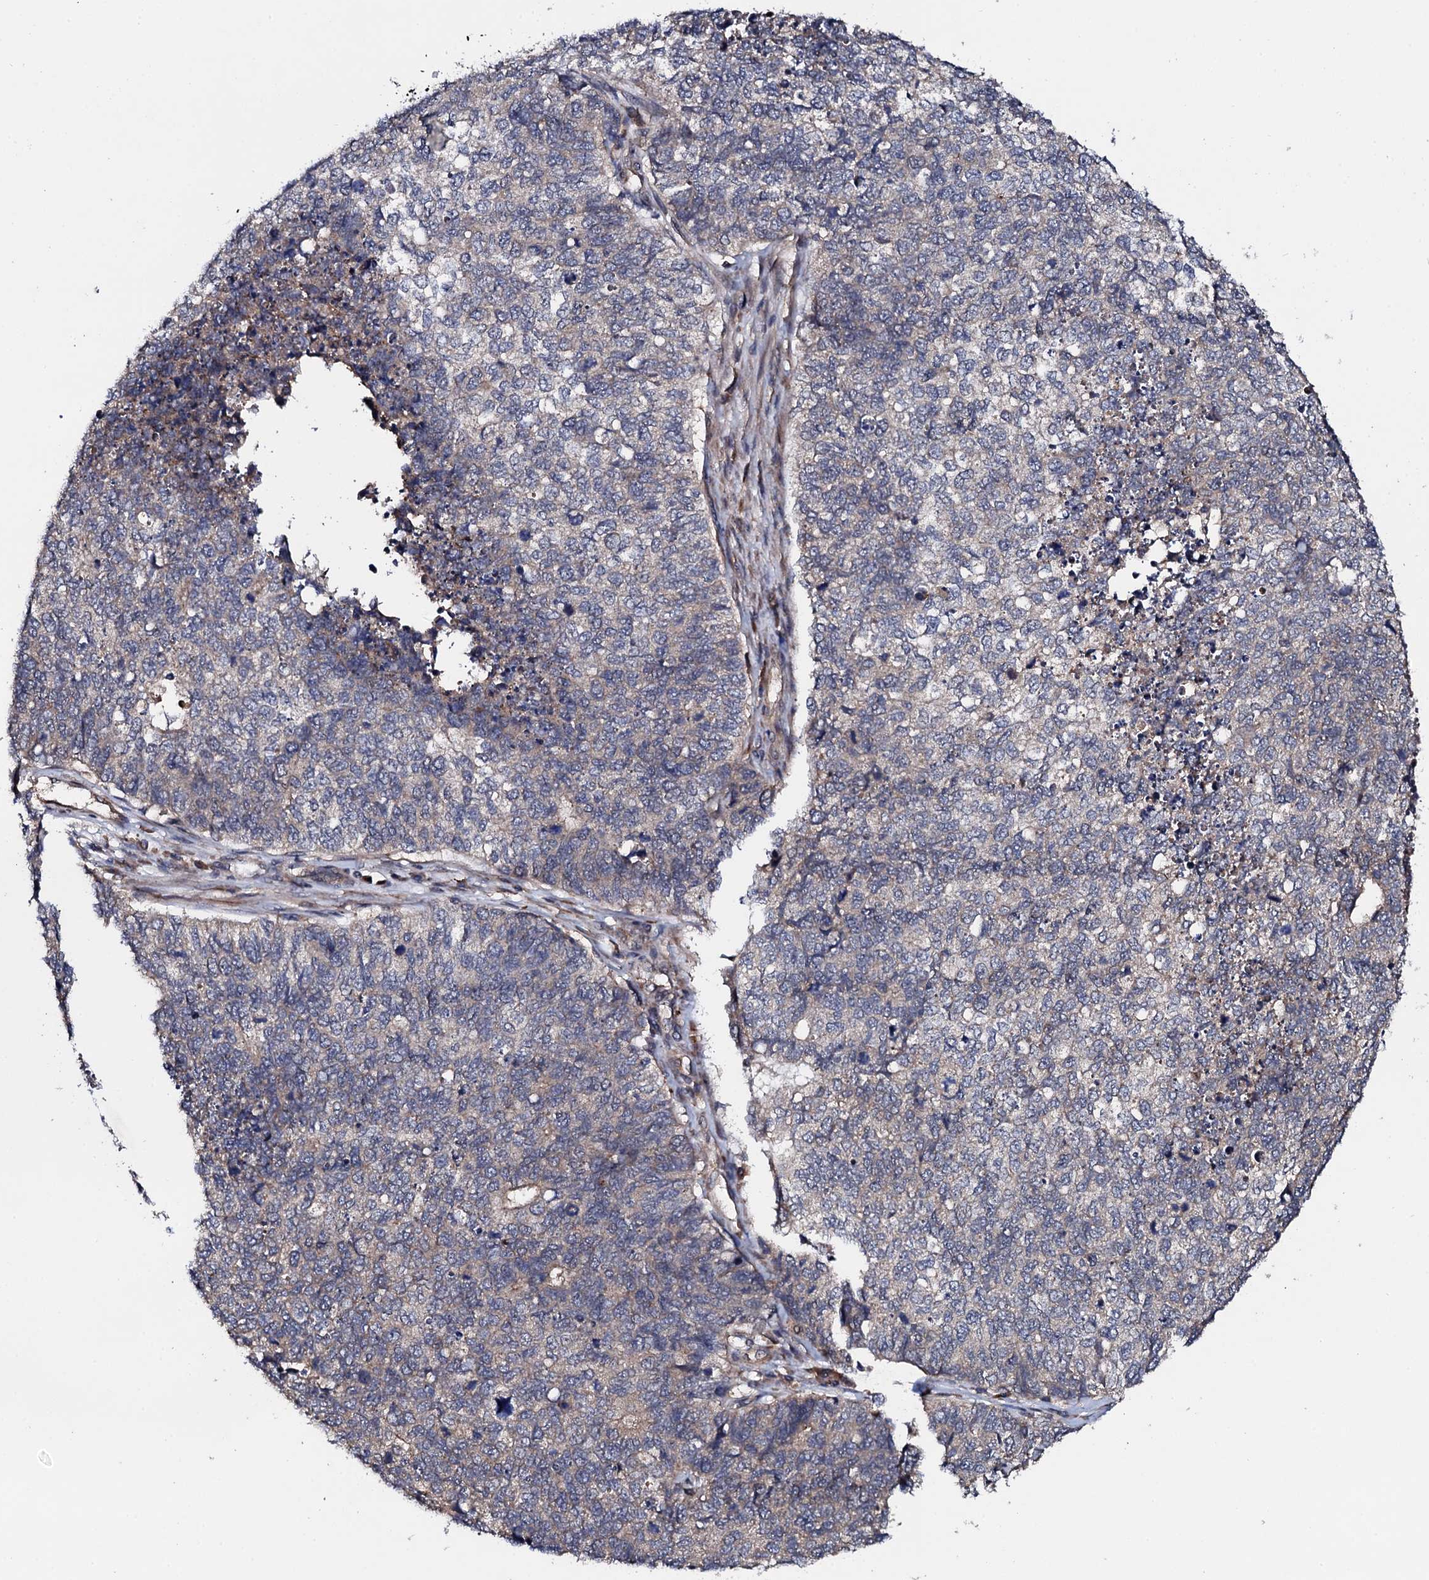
{"staining": {"intensity": "negative", "quantity": "none", "location": "none"}, "tissue": "cervical cancer", "cell_type": "Tumor cells", "image_type": "cancer", "snomed": [{"axis": "morphology", "description": "Squamous cell carcinoma, NOS"}, {"axis": "topography", "description": "Cervix"}], "caption": "A high-resolution photomicrograph shows immunohistochemistry staining of cervical cancer, which reveals no significant staining in tumor cells.", "gene": "IP6K1", "patient": {"sex": "female", "age": 63}}